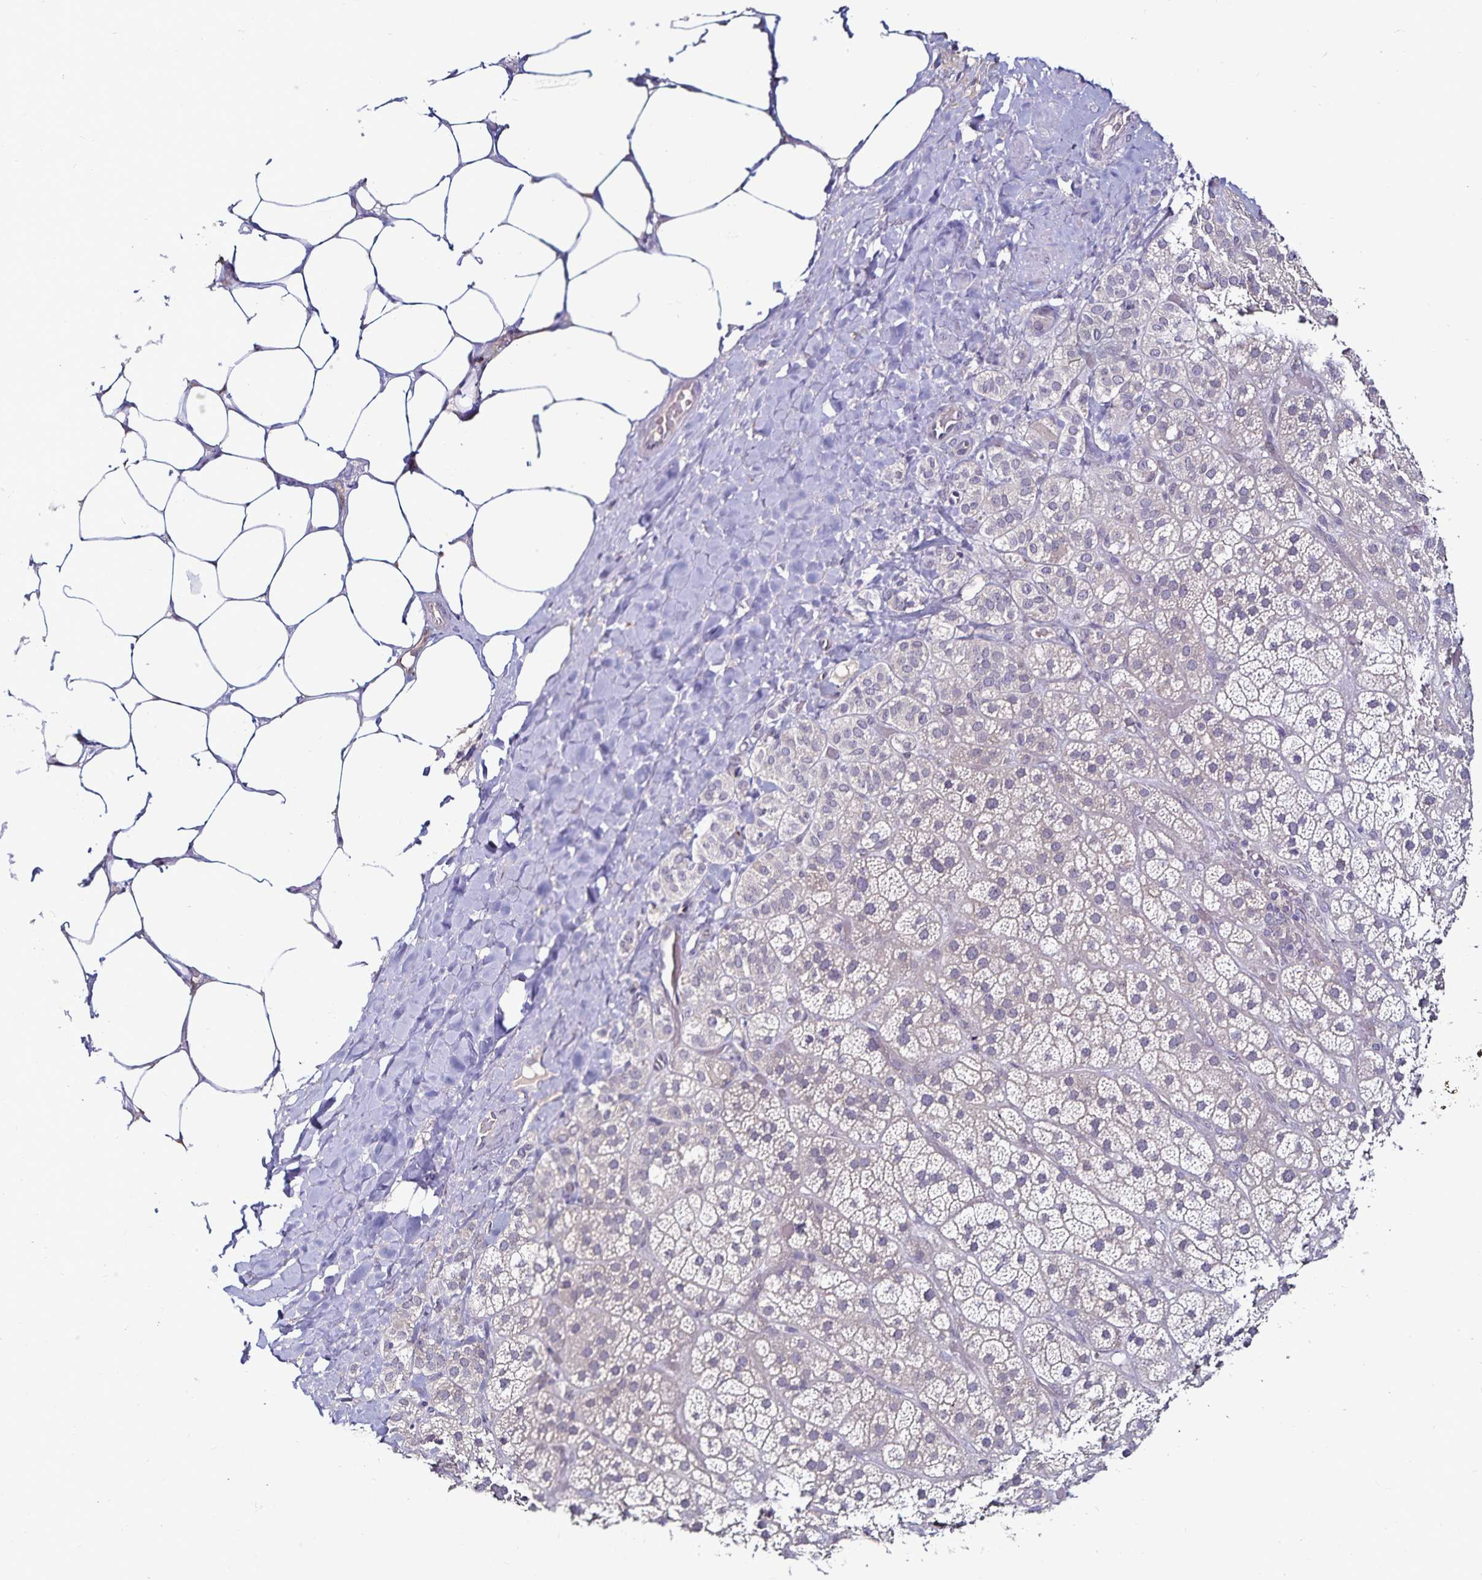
{"staining": {"intensity": "moderate", "quantity": "<25%", "location": "cytoplasmic/membranous"}, "tissue": "adrenal gland", "cell_type": "Glandular cells", "image_type": "normal", "snomed": [{"axis": "morphology", "description": "Normal tissue, NOS"}, {"axis": "topography", "description": "Adrenal gland"}], "caption": "Immunohistochemical staining of unremarkable human adrenal gland displays <25% levels of moderate cytoplasmic/membranous protein staining in approximately <25% of glandular cells.", "gene": "ACSL5", "patient": {"sex": "male", "age": 57}}